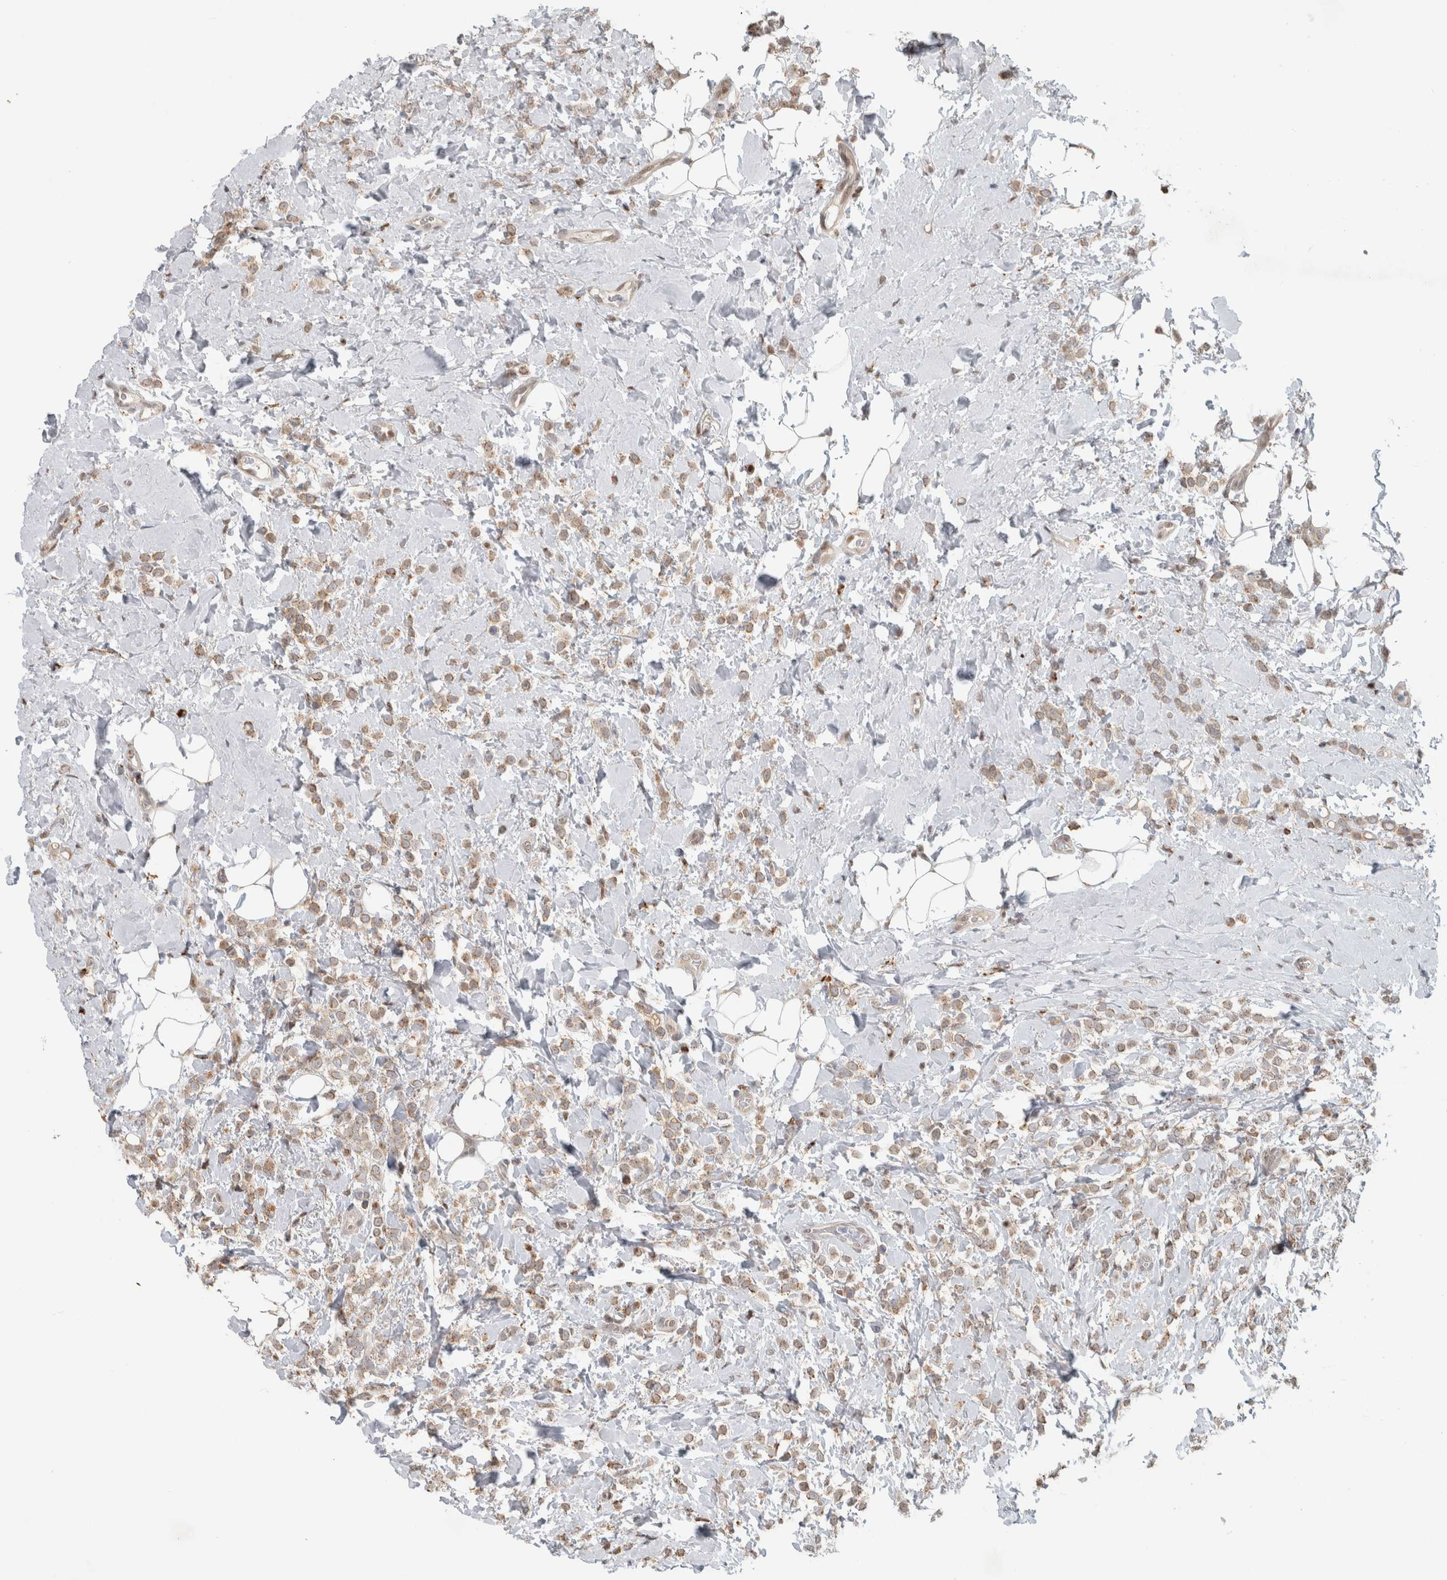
{"staining": {"intensity": "weak", "quantity": ">75%", "location": "cytoplasmic/membranous"}, "tissue": "breast cancer", "cell_type": "Tumor cells", "image_type": "cancer", "snomed": [{"axis": "morphology", "description": "Normal tissue, NOS"}, {"axis": "morphology", "description": "Lobular carcinoma"}, {"axis": "topography", "description": "Breast"}], "caption": "Immunohistochemistry (IHC) of breast cancer (lobular carcinoma) demonstrates low levels of weak cytoplasmic/membranous positivity in about >75% of tumor cells. The protein of interest is shown in brown color, while the nuclei are stained blue.", "gene": "NAB2", "patient": {"sex": "female", "age": 50}}